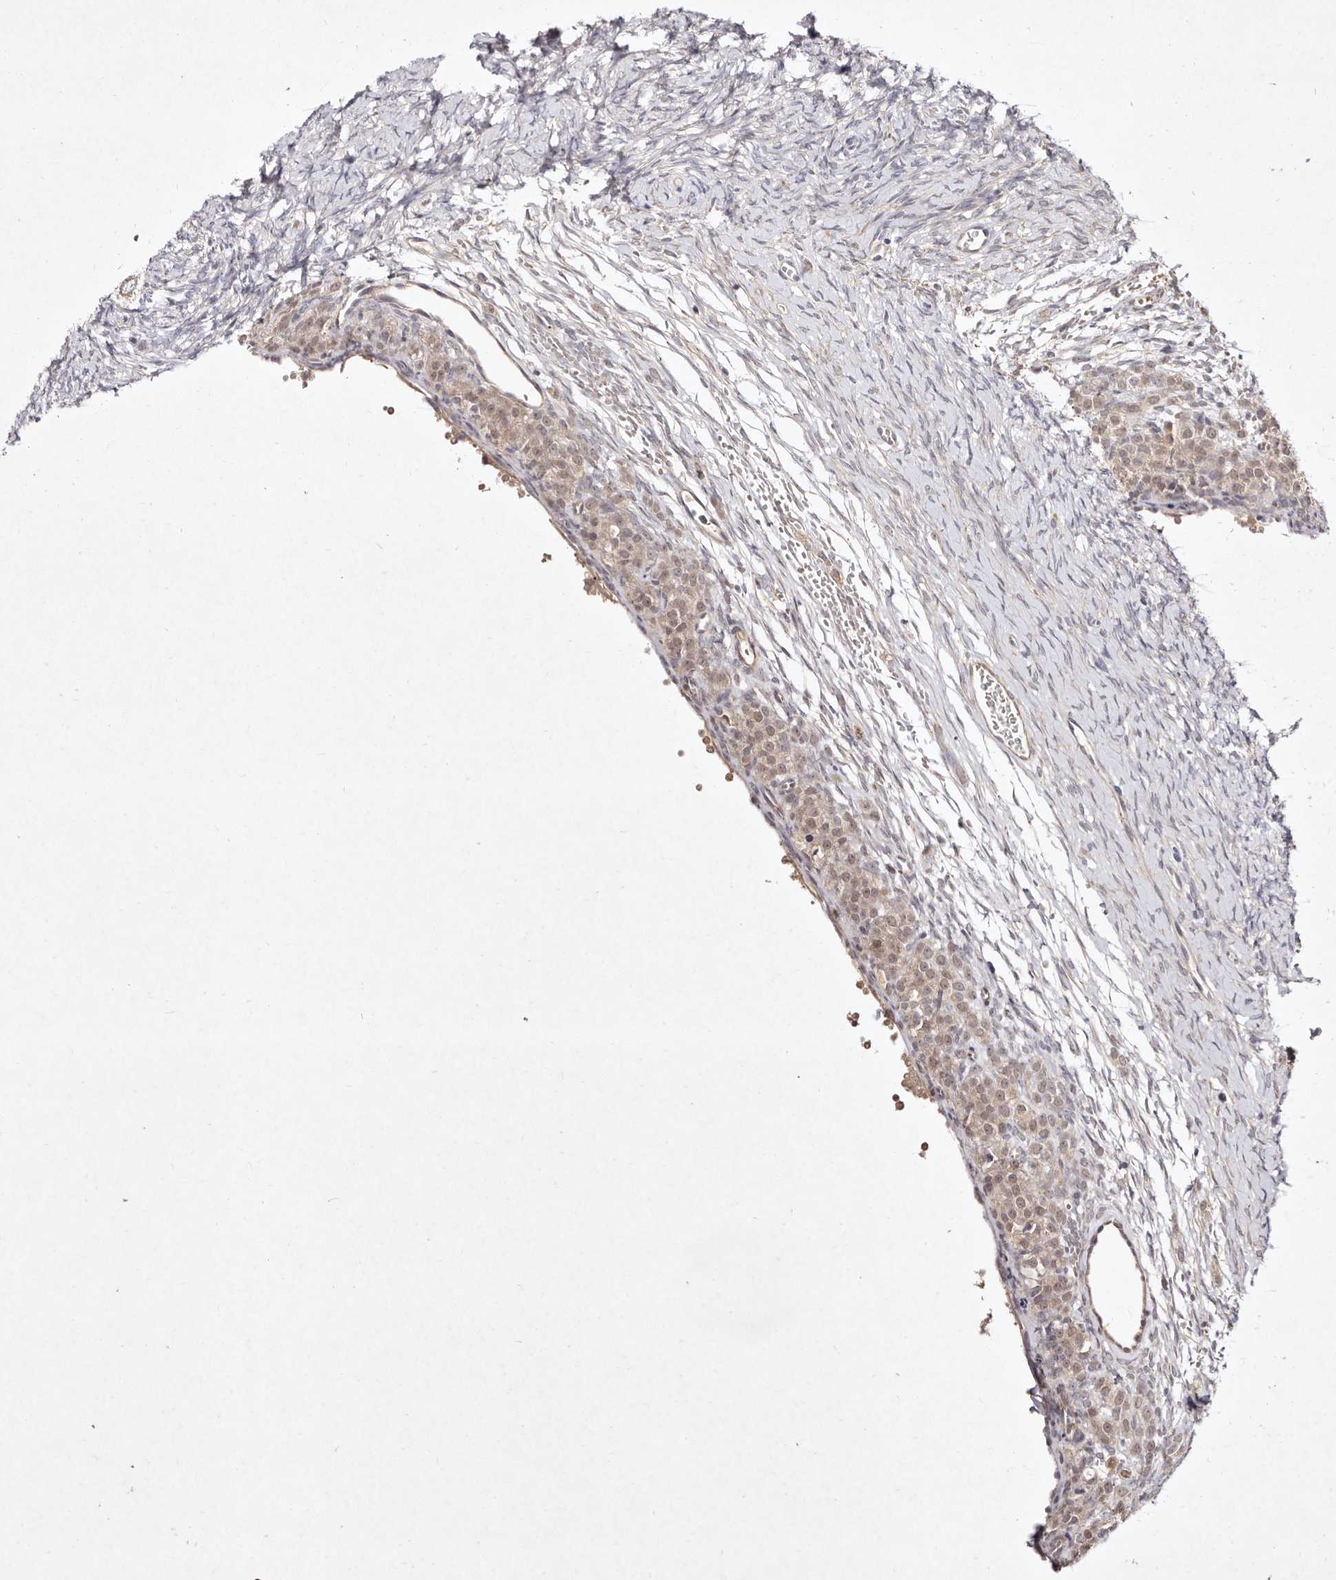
{"staining": {"intensity": "weak", "quantity": "25%-75%", "location": "cytoplasmic/membranous"}, "tissue": "ovary", "cell_type": "Follicle cells", "image_type": "normal", "snomed": [{"axis": "morphology", "description": "Adenocarcinoma, NOS"}, {"axis": "topography", "description": "Endometrium"}], "caption": "Immunohistochemistry (IHC) (DAB (3,3'-diaminobenzidine)) staining of benign human ovary reveals weak cytoplasmic/membranous protein expression in approximately 25%-75% of follicle cells.", "gene": "MTMR11", "patient": {"sex": "female", "age": 32}}